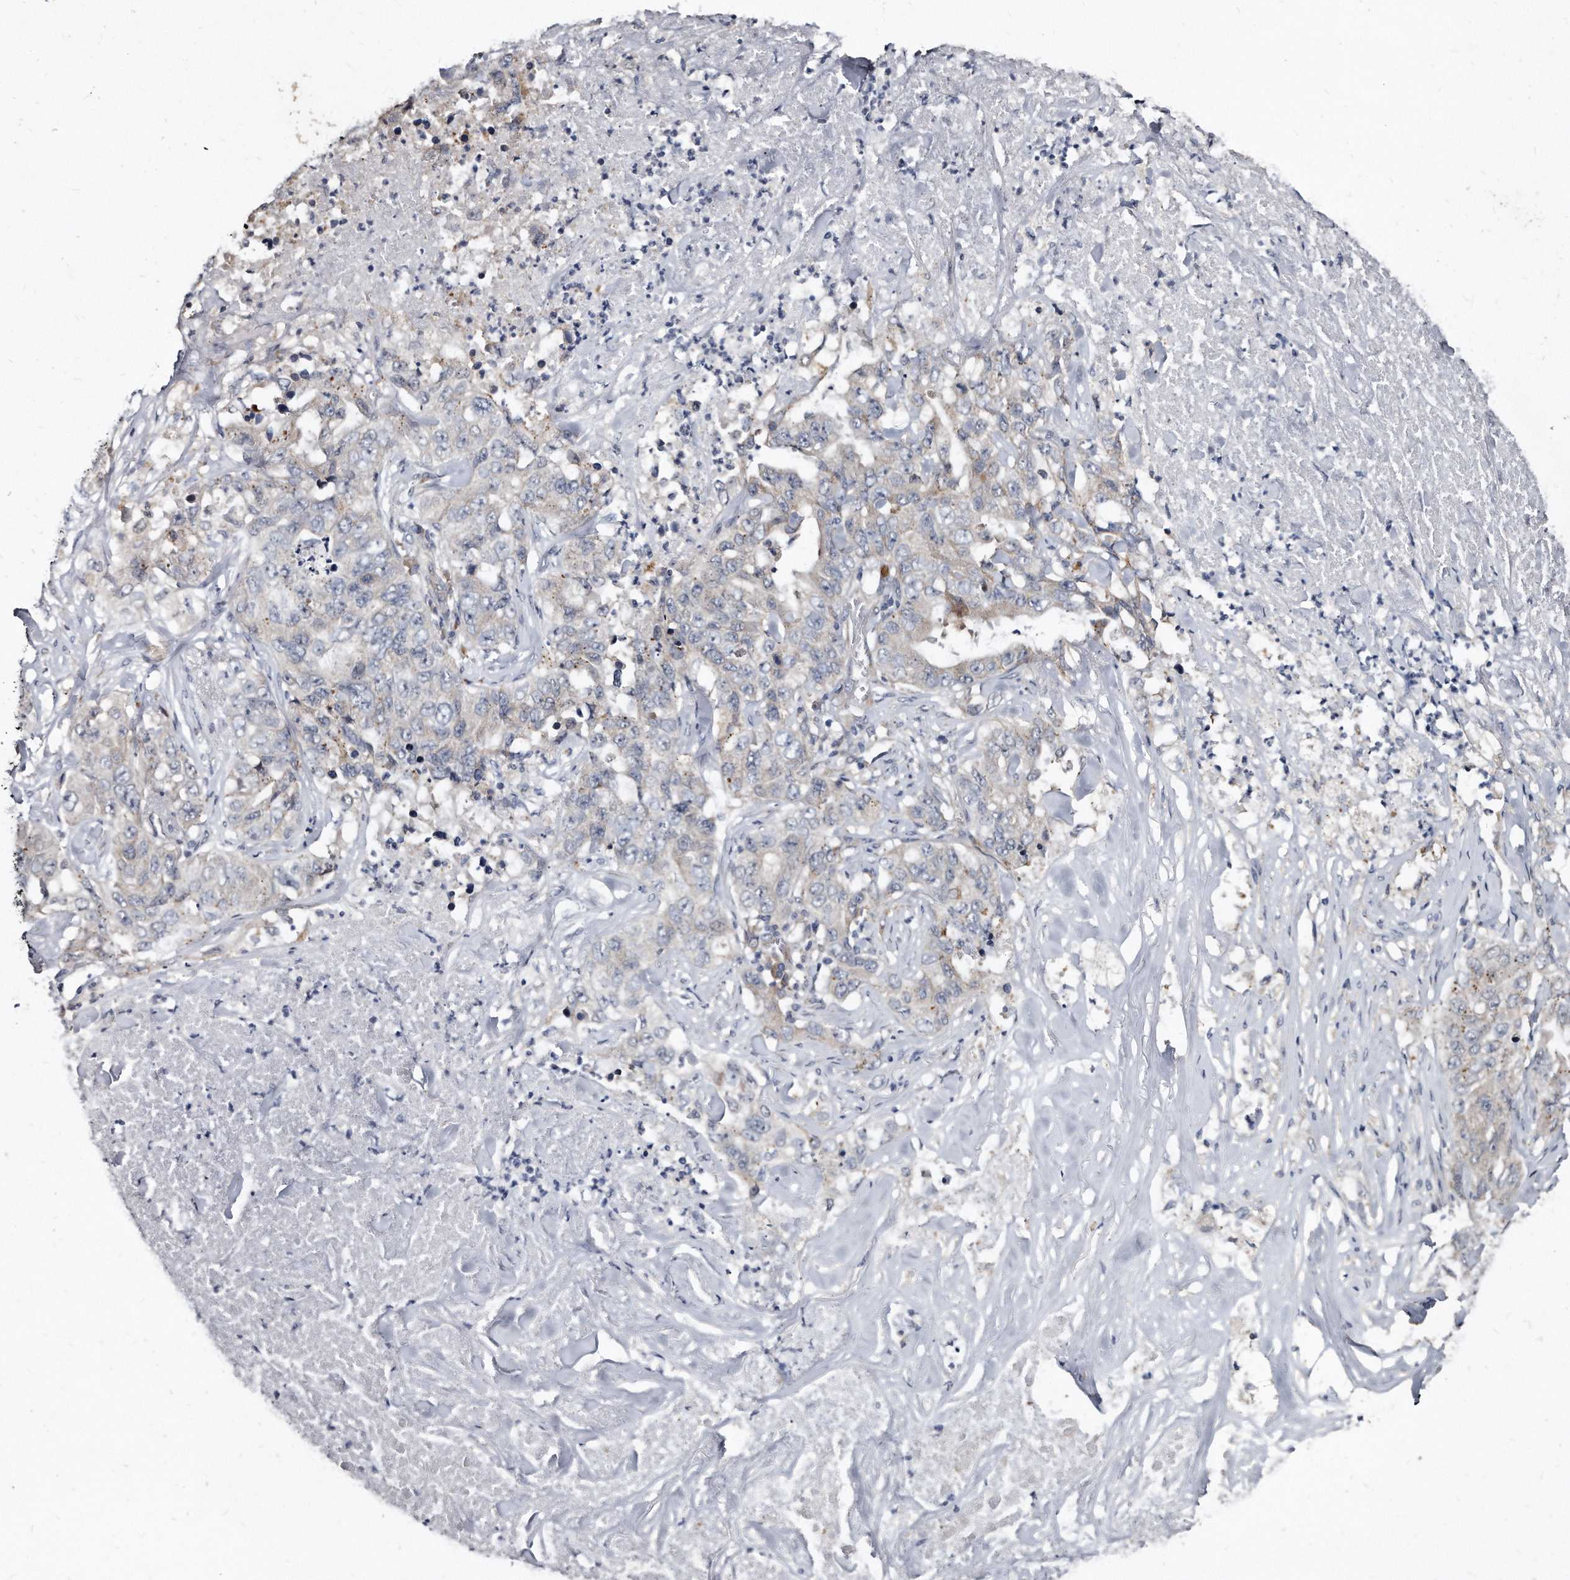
{"staining": {"intensity": "weak", "quantity": "<25%", "location": "cytoplasmic/membranous"}, "tissue": "lung cancer", "cell_type": "Tumor cells", "image_type": "cancer", "snomed": [{"axis": "morphology", "description": "Adenocarcinoma, NOS"}, {"axis": "topography", "description": "Lung"}], "caption": "The photomicrograph reveals no significant positivity in tumor cells of lung cancer (adenocarcinoma).", "gene": "KLHDC3", "patient": {"sex": "female", "age": 51}}